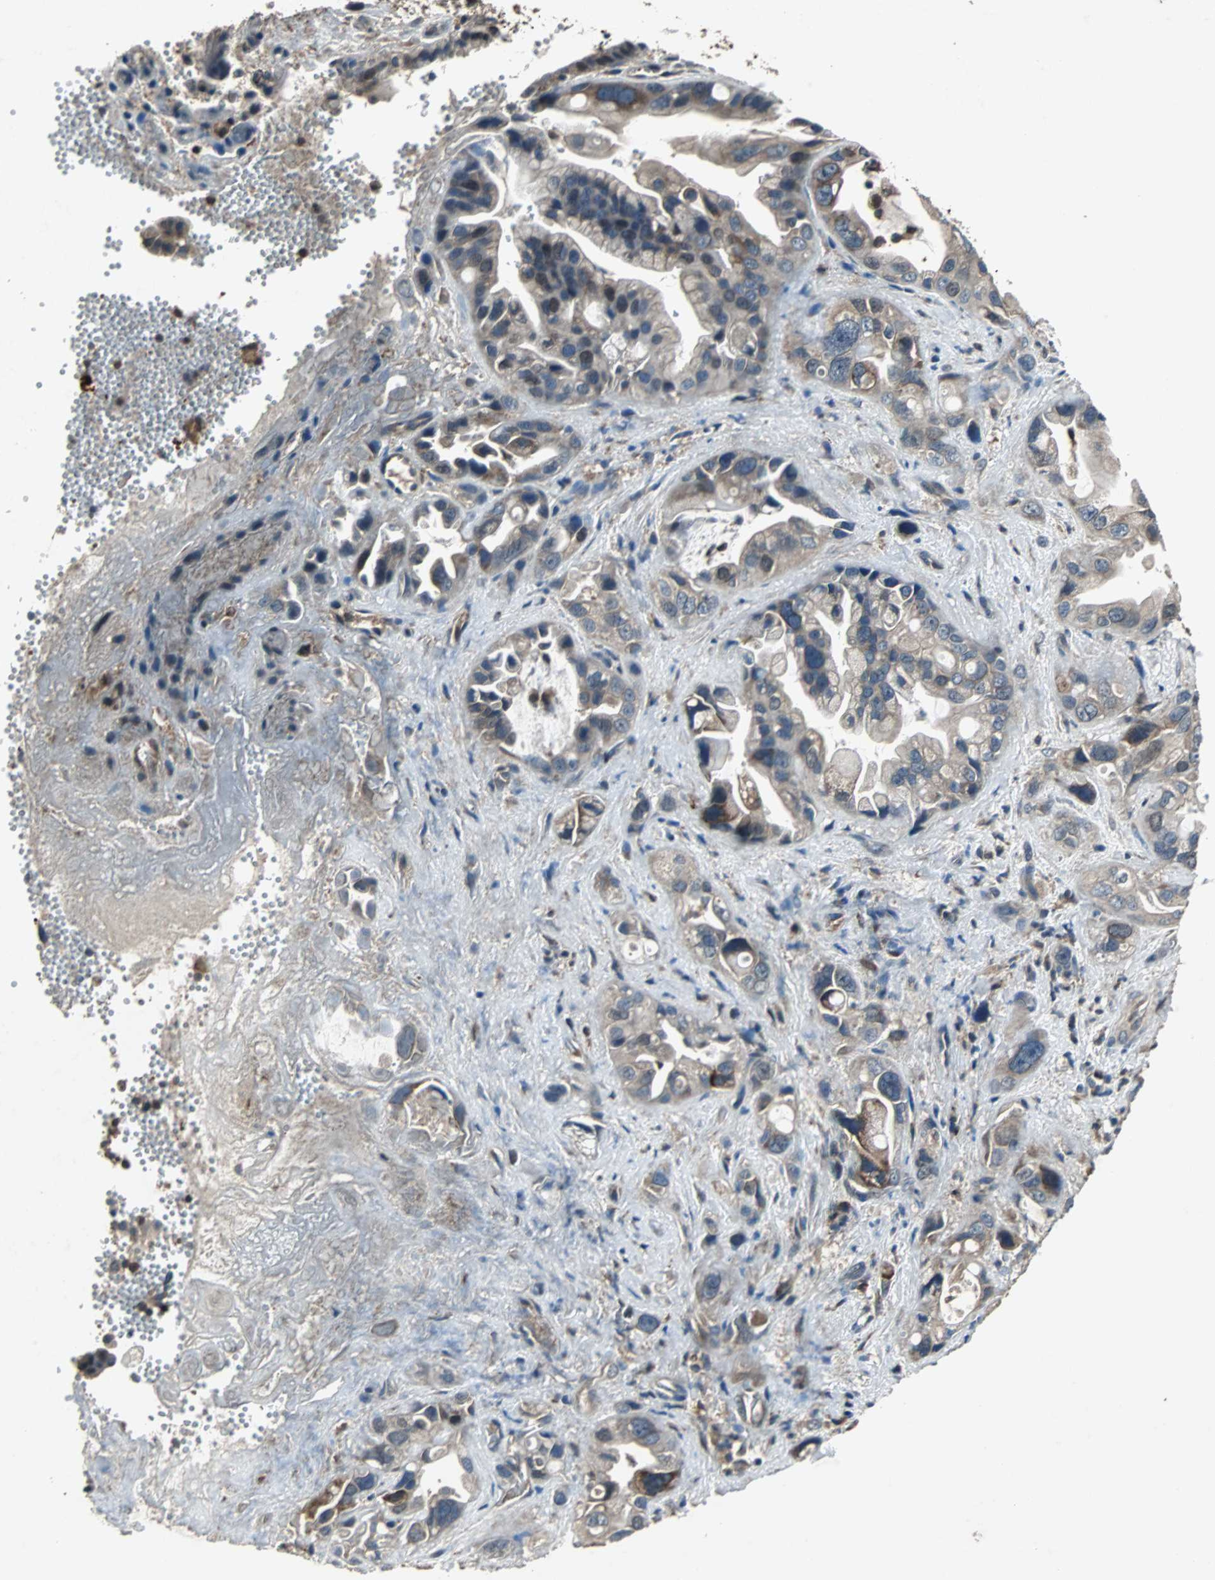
{"staining": {"intensity": "weak", "quantity": "25%-75%", "location": "cytoplasmic/membranous"}, "tissue": "pancreatic cancer", "cell_type": "Tumor cells", "image_type": "cancer", "snomed": [{"axis": "morphology", "description": "Adenocarcinoma, NOS"}, {"axis": "topography", "description": "Pancreas"}], "caption": "Adenocarcinoma (pancreatic) stained with DAB immunohistochemistry (IHC) exhibits low levels of weak cytoplasmic/membranous positivity in about 25%-75% of tumor cells.", "gene": "SOS1", "patient": {"sex": "female", "age": 77}}